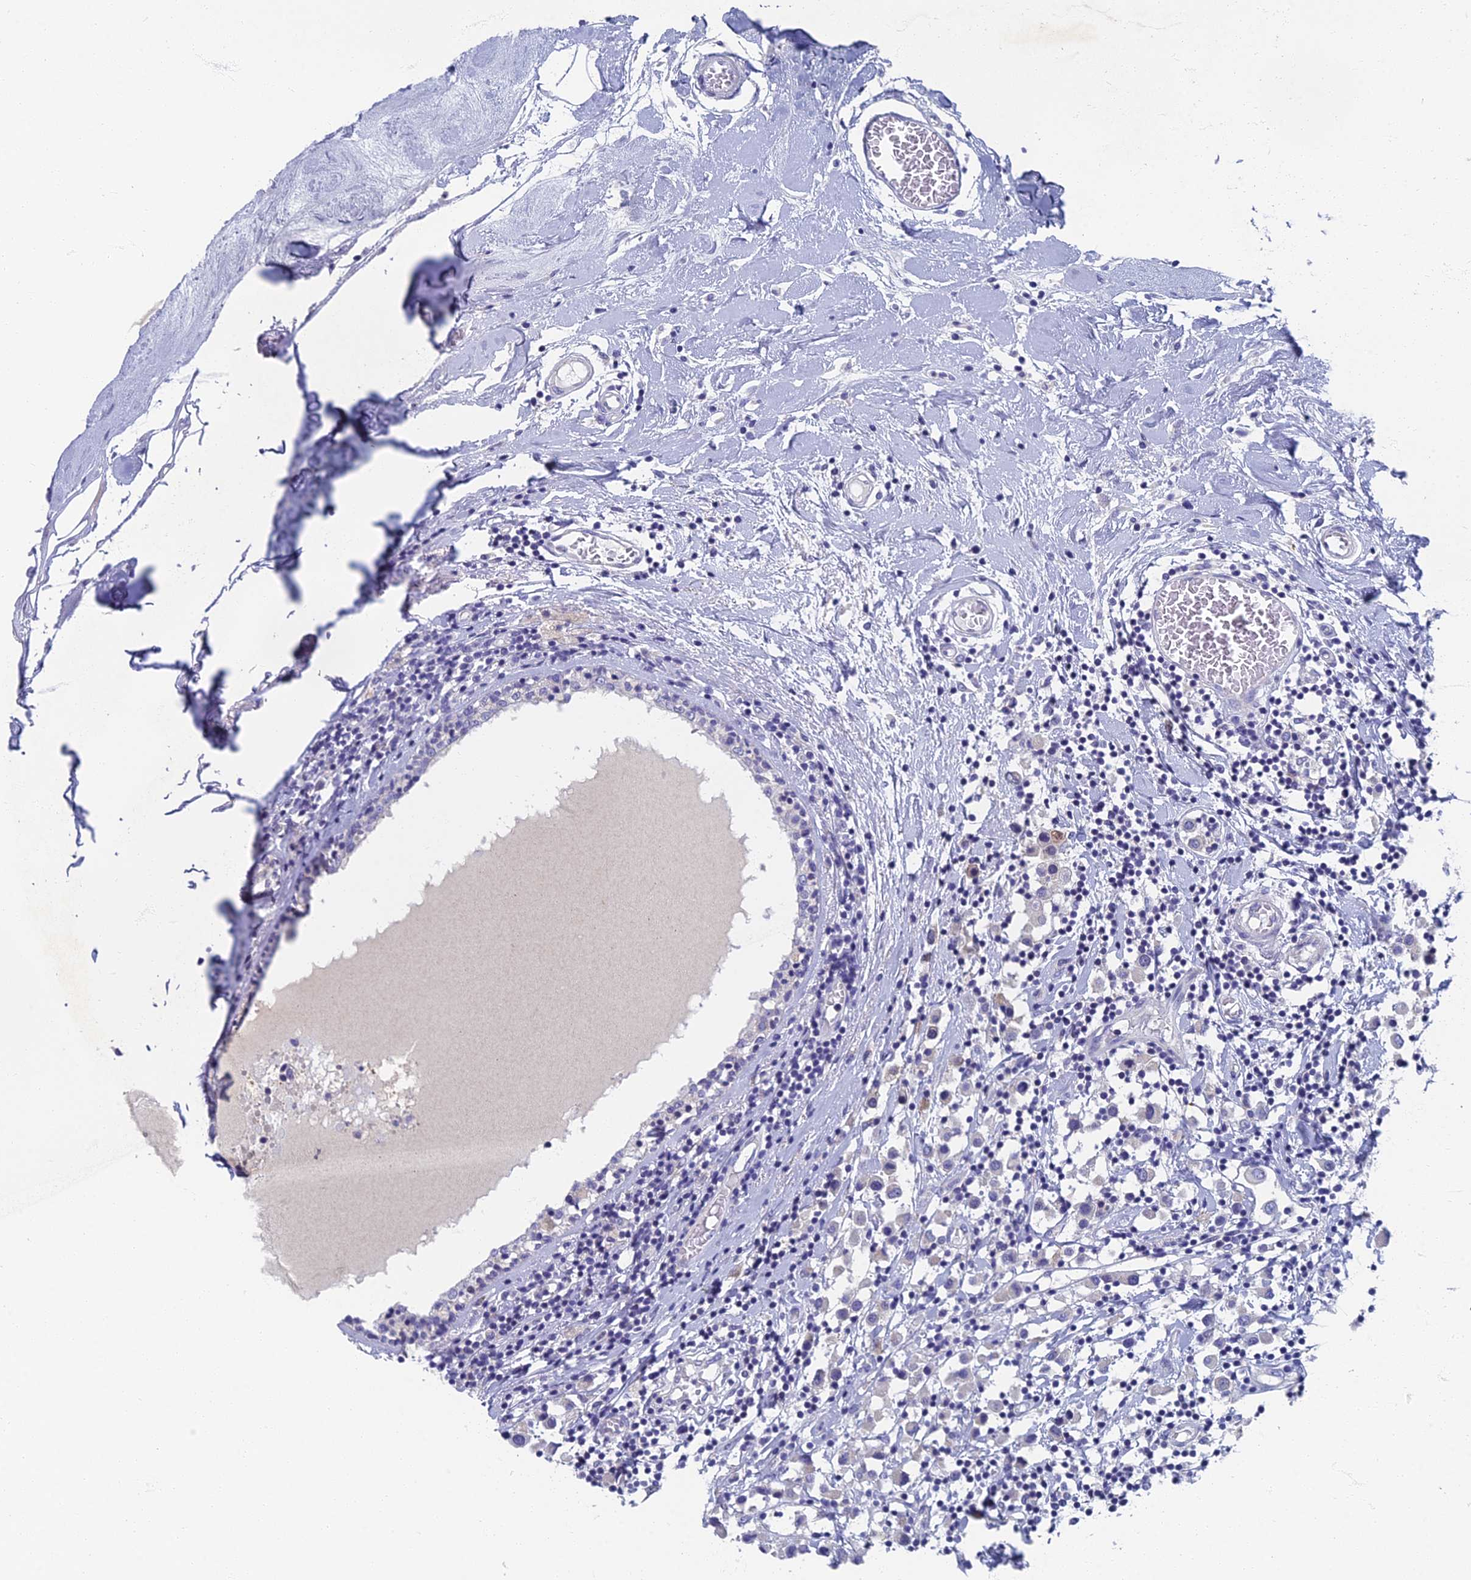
{"staining": {"intensity": "negative", "quantity": "none", "location": "none"}, "tissue": "breast cancer", "cell_type": "Tumor cells", "image_type": "cancer", "snomed": [{"axis": "morphology", "description": "Duct carcinoma"}, {"axis": "topography", "description": "Breast"}], "caption": "Immunohistochemistry (IHC) micrograph of human breast cancer stained for a protein (brown), which displays no positivity in tumor cells. Nuclei are stained in blue.", "gene": "SPIN4", "patient": {"sex": "female", "age": 61}}